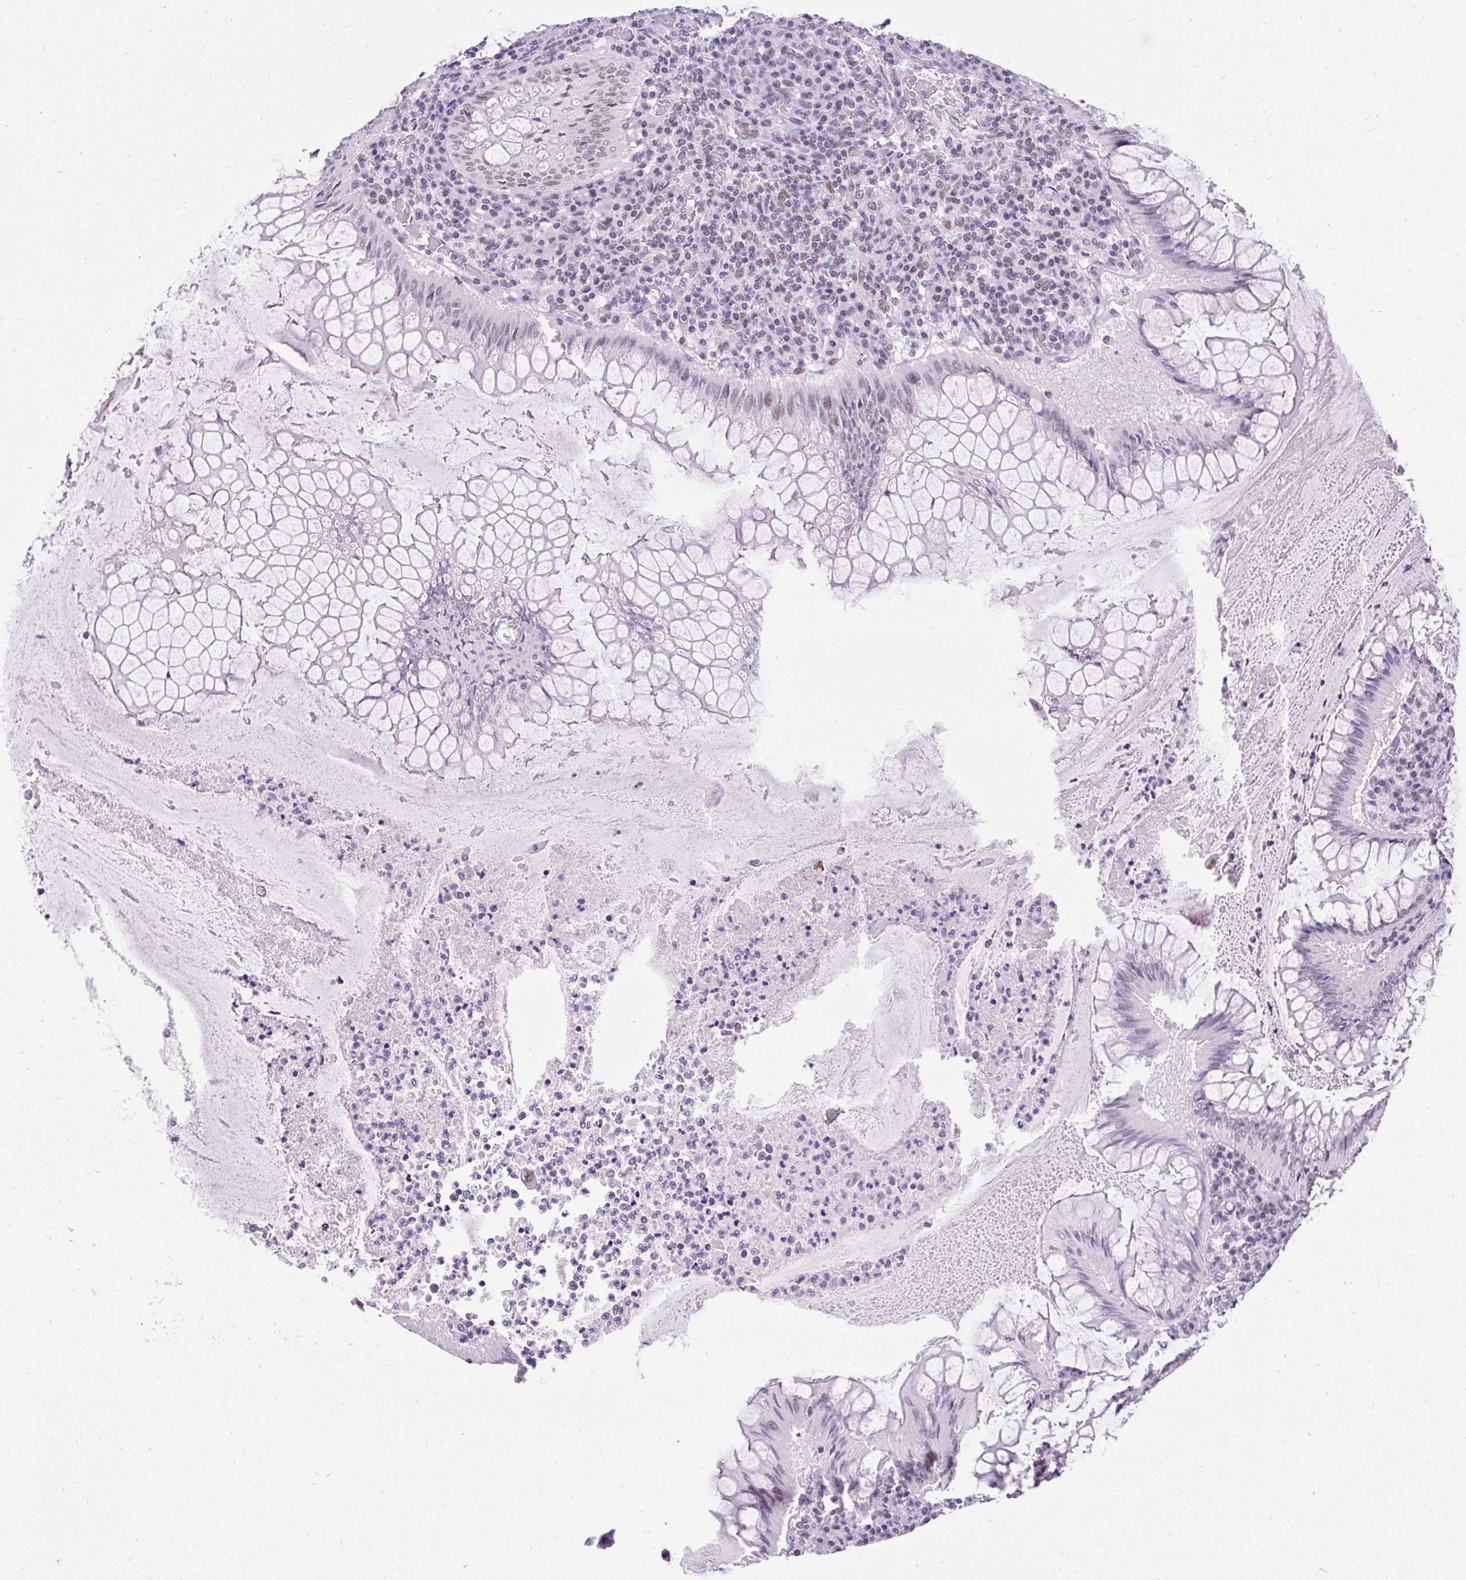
{"staining": {"intensity": "moderate", "quantity": "25%-75%", "location": "nuclear"}, "tissue": "colorectal cancer", "cell_type": "Tumor cells", "image_type": "cancer", "snomed": [{"axis": "morphology", "description": "Adenocarcinoma, NOS"}, {"axis": "topography", "description": "Colon"}], "caption": "Immunohistochemistry micrograph of neoplastic tissue: colorectal adenocarcinoma stained using IHC shows medium levels of moderate protein expression localized specifically in the nuclear of tumor cells, appearing as a nuclear brown color.", "gene": "PLCXD2", "patient": {"sex": "male", "age": 67}}